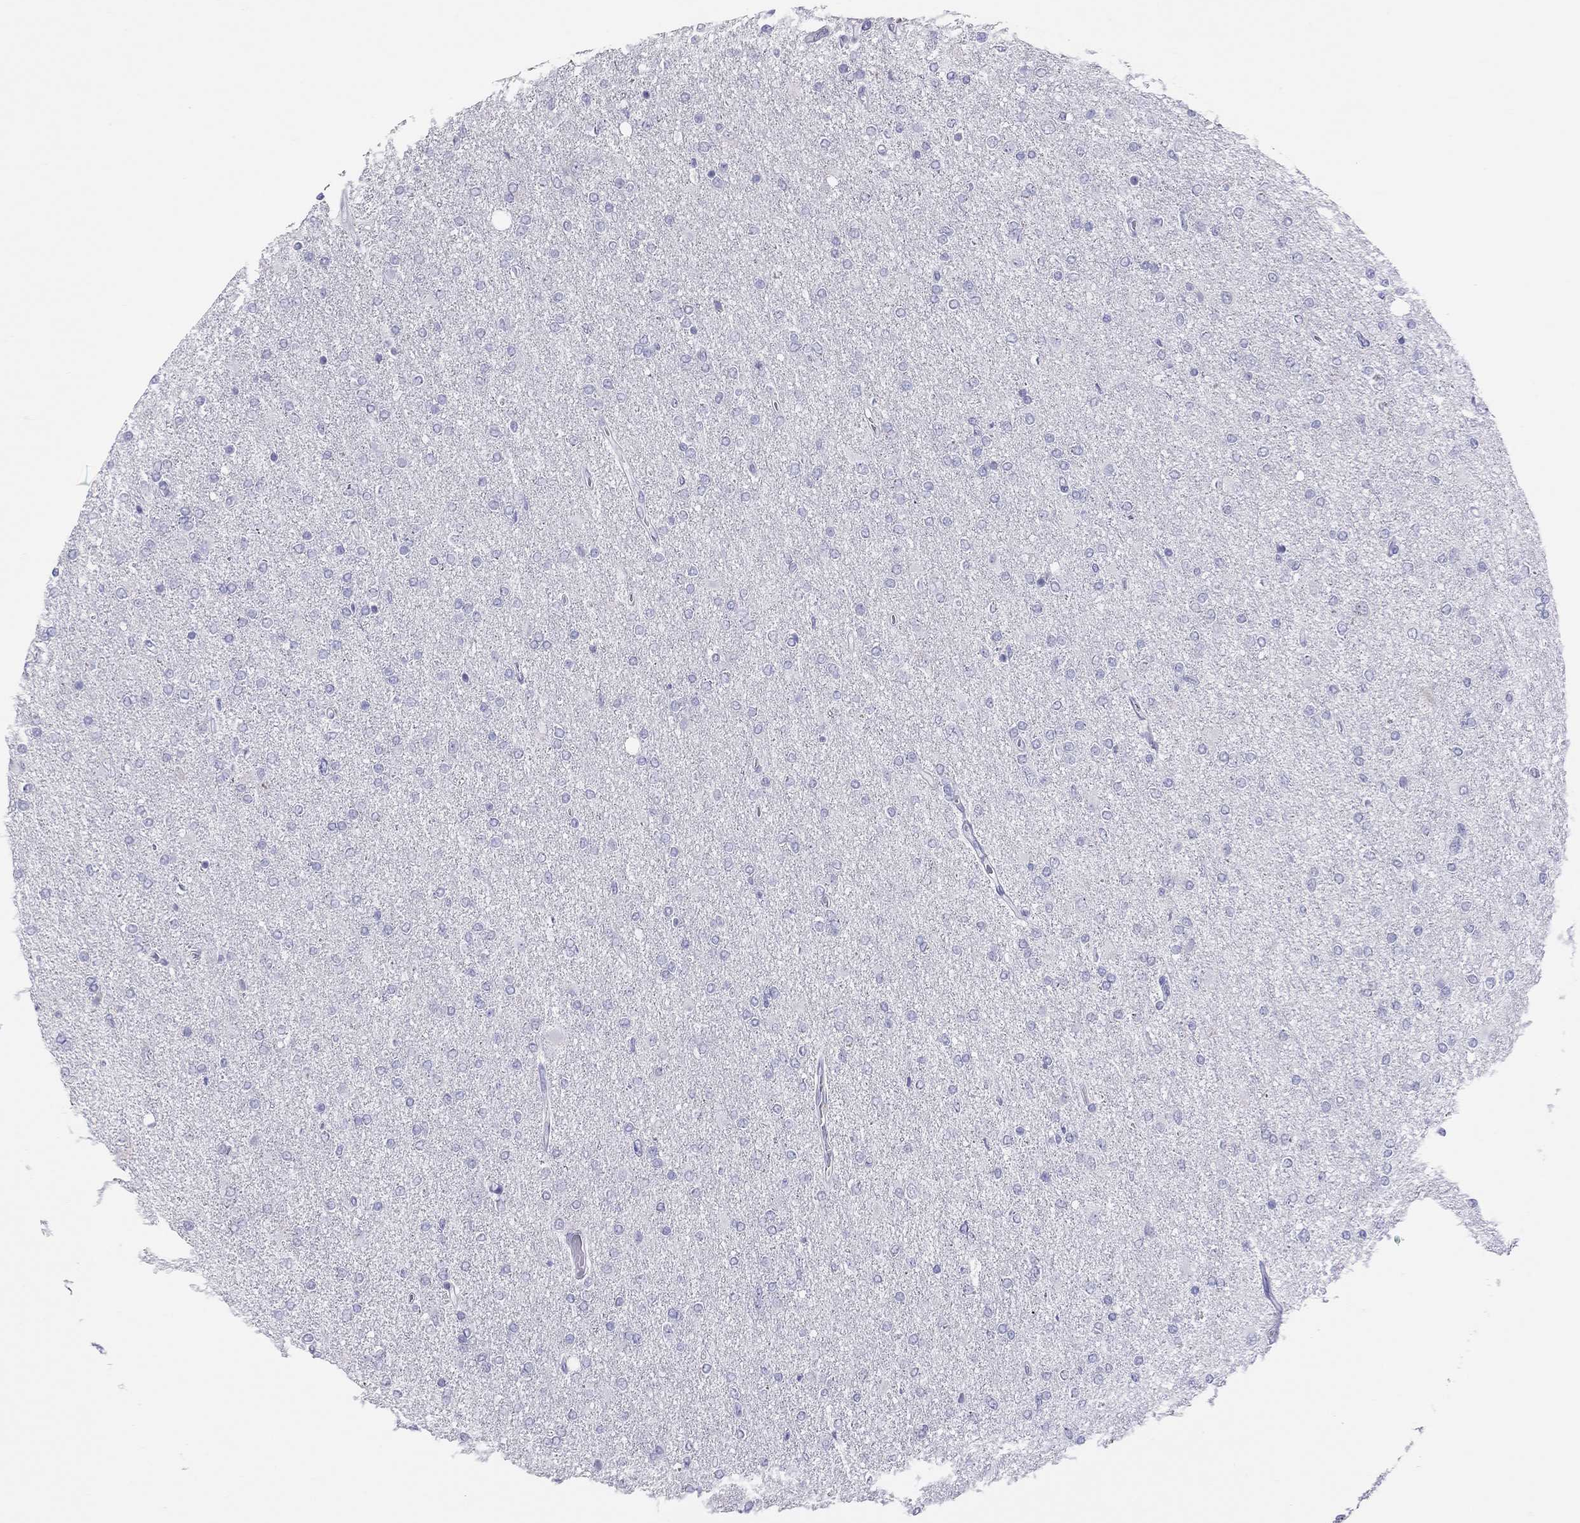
{"staining": {"intensity": "negative", "quantity": "none", "location": "none"}, "tissue": "glioma", "cell_type": "Tumor cells", "image_type": "cancer", "snomed": [{"axis": "morphology", "description": "Glioma, malignant, High grade"}, {"axis": "topography", "description": "Cerebral cortex"}], "caption": "Tumor cells are negative for protein expression in human high-grade glioma (malignant).", "gene": "PSMB11", "patient": {"sex": "male", "age": 70}}